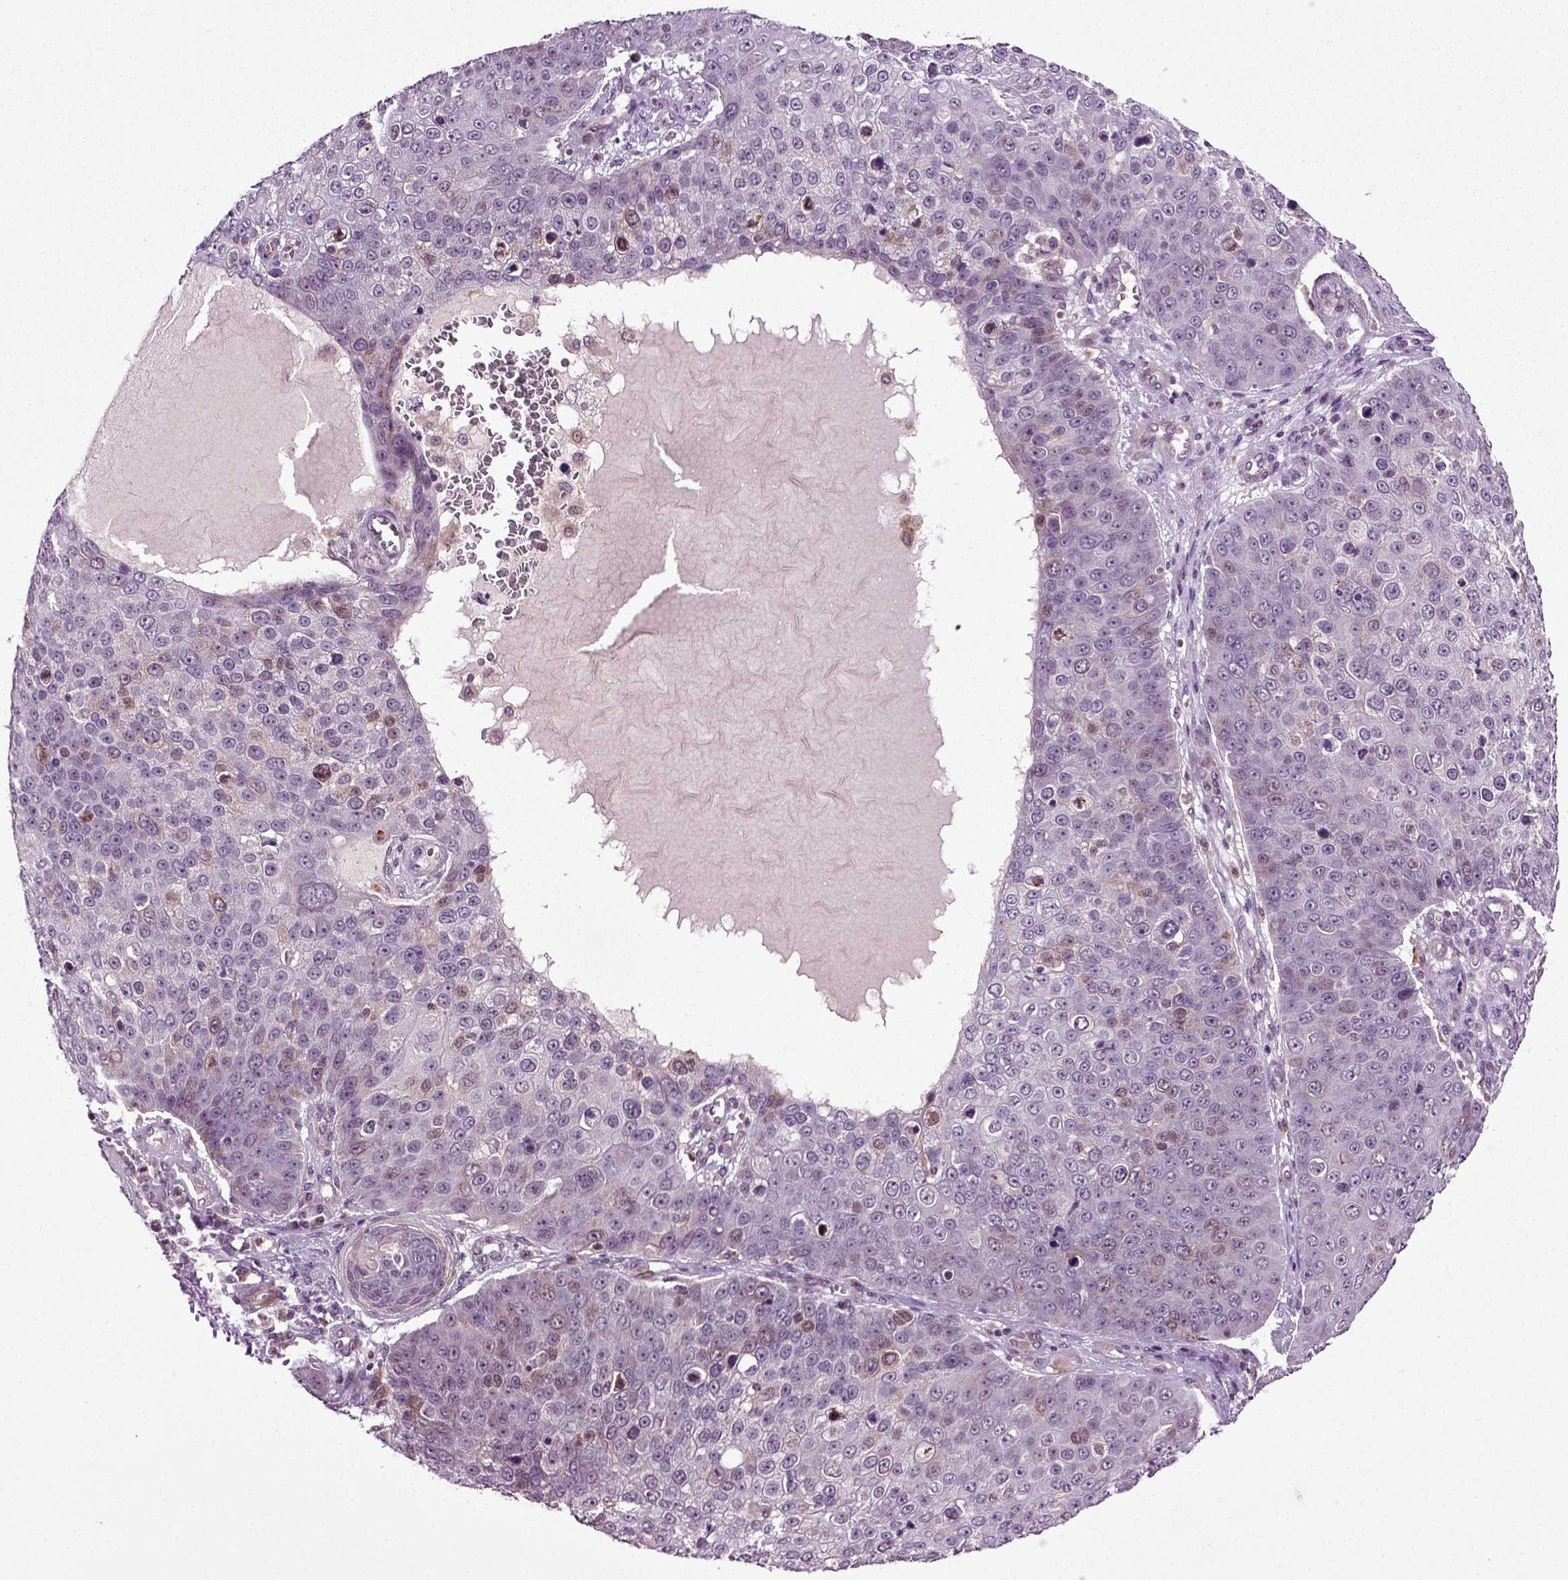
{"staining": {"intensity": "weak", "quantity": "<25%", "location": "cytoplasmic/membranous"}, "tissue": "skin cancer", "cell_type": "Tumor cells", "image_type": "cancer", "snomed": [{"axis": "morphology", "description": "Squamous cell carcinoma, NOS"}, {"axis": "topography", "description": "Skin"}], "caption": "Immunohistochemical staining of human skin cancer reveals no significant expression in tumor cells.", "gene": "KNSTRN", "patient": {"sex": "male", "age": 71}}